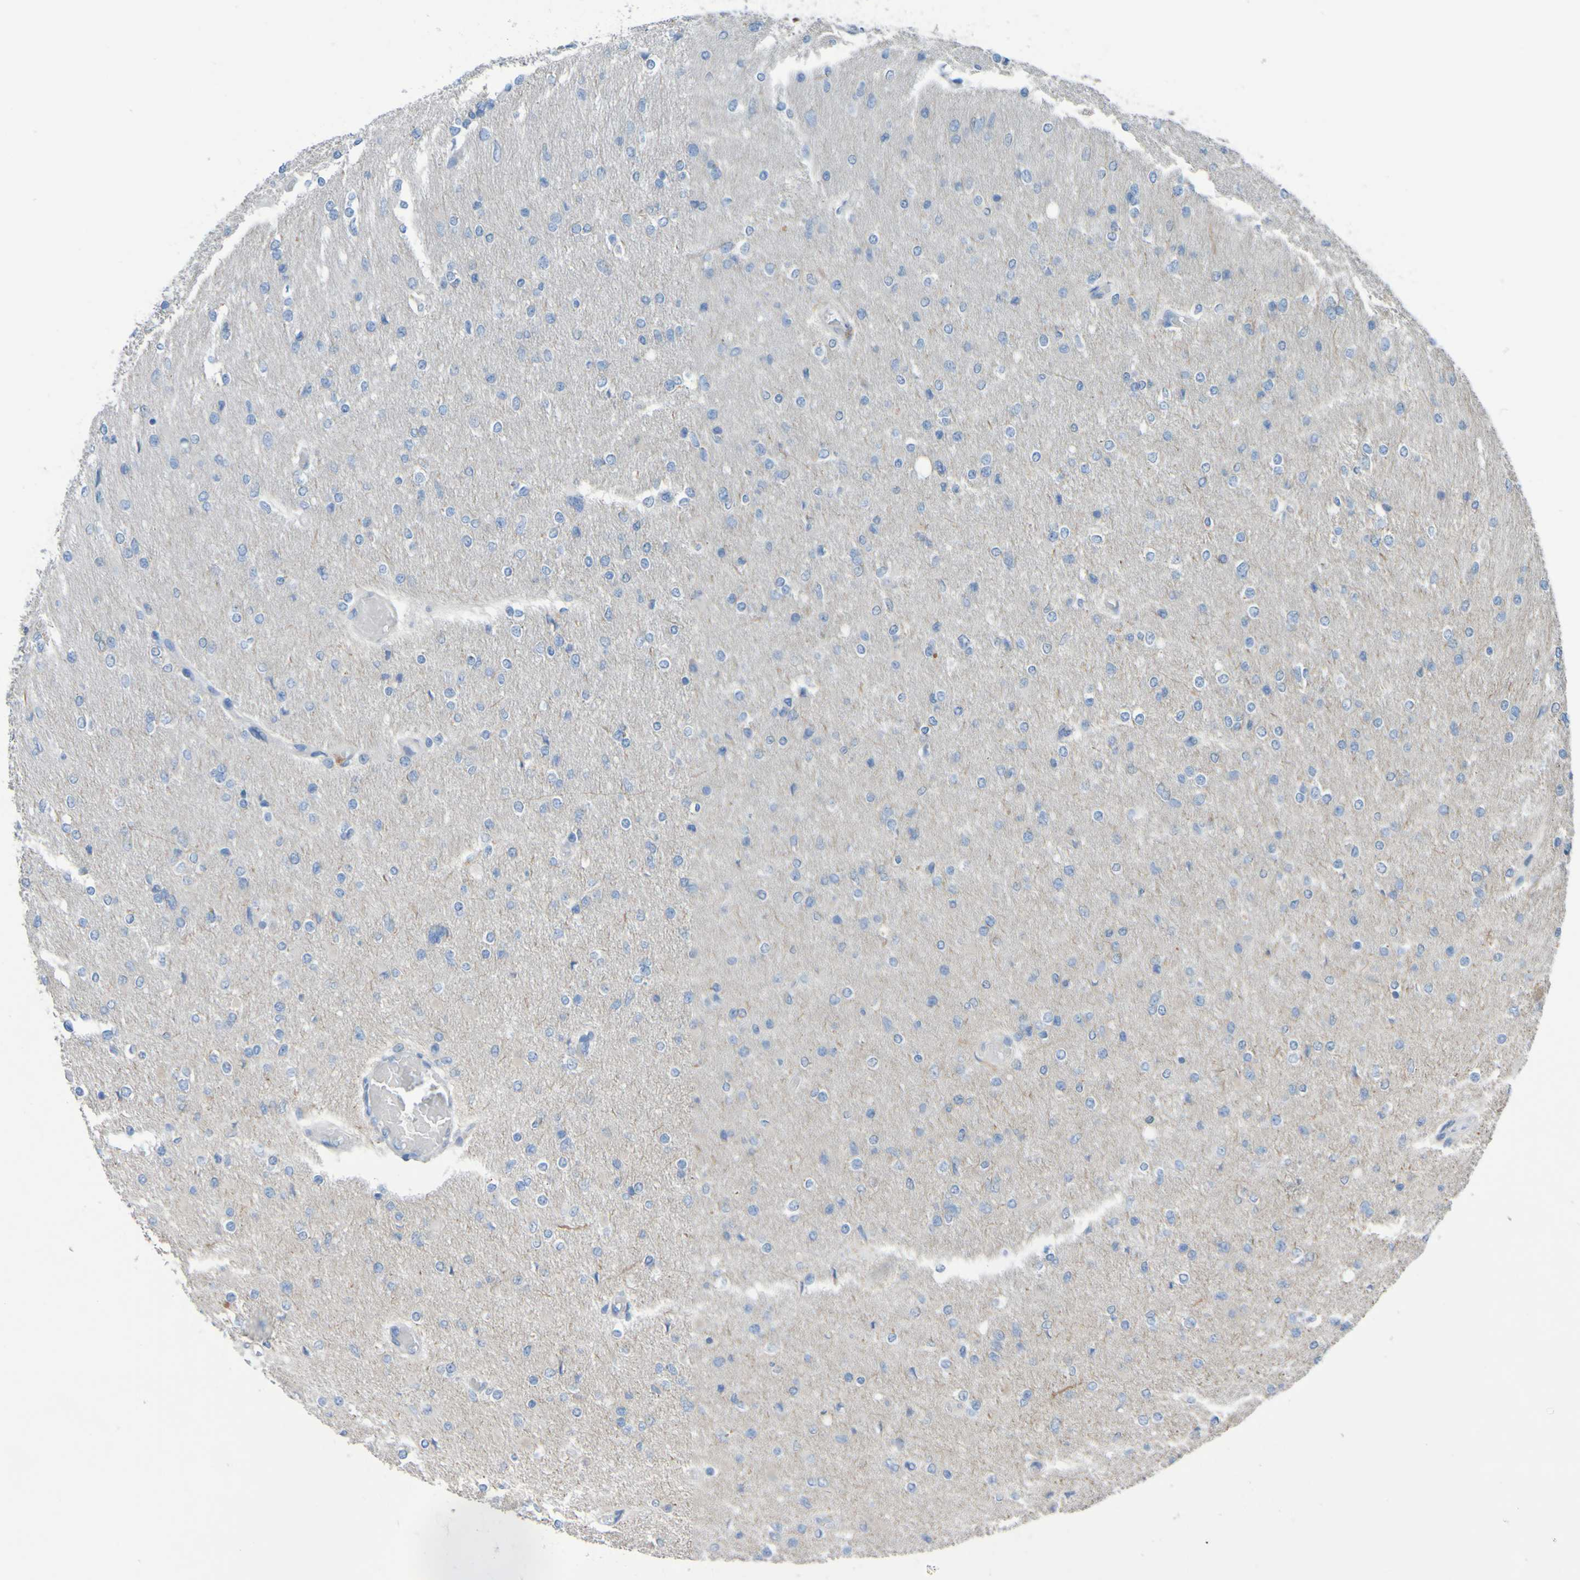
{"staining": {"intensity": "weak", "quantity": "<25%", "location": "cytoplasmic/membranous"}, "tissue": "glioma", "cell_type": "Tumor cells", "image_type": "cancer", "snomed": [{"axis": "morphology", "description": "Glioma, malignant, High grade"}, {"axis": "topography", "description": "Cerebral cortex"}], "caption": "Protein analysis of glioma shows no significant expression in tumor cells.", "gene": "NPRL3", "patient": {"sex": "female", "age": 36}}